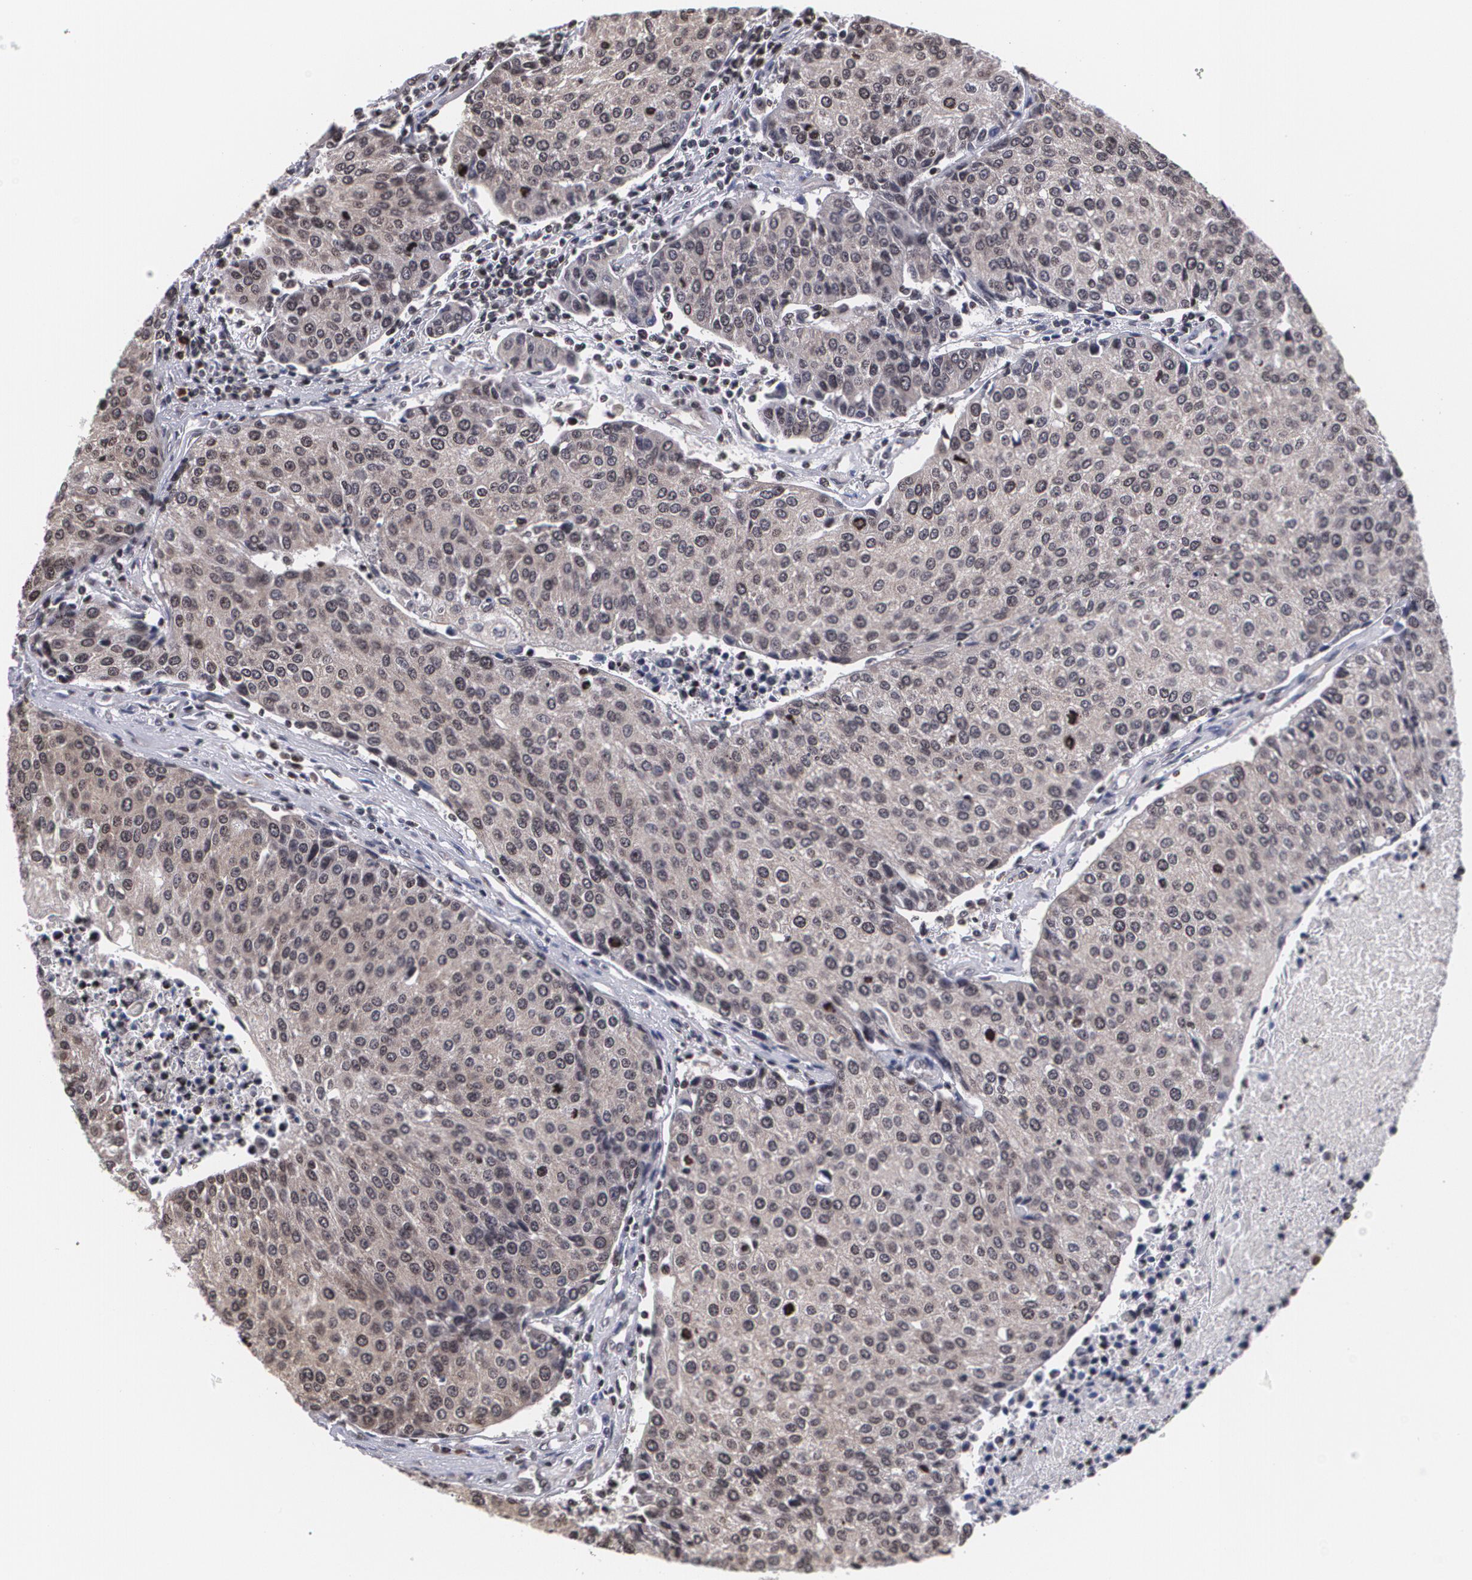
{"staining": {"intensity": "negative", "quantity": "none", "location": "none"}, "tissue": "urothelial cancer", "cell_type": "Tumor cells", "image_type": "cancer", "snomed": [{"axis": "morphology", "description": "Urothelial carcinoma, High grade"}, {"axis": "topography", "description": "Urinary bladder"}], "caption": "DAB (3,3'-diaminobenzidine) immunohistochemical staining of urothelial cancer reveals no significant positivity in tumor cells.", "gene": "MVP", "patient": {"sex": "female", "age": 85}}